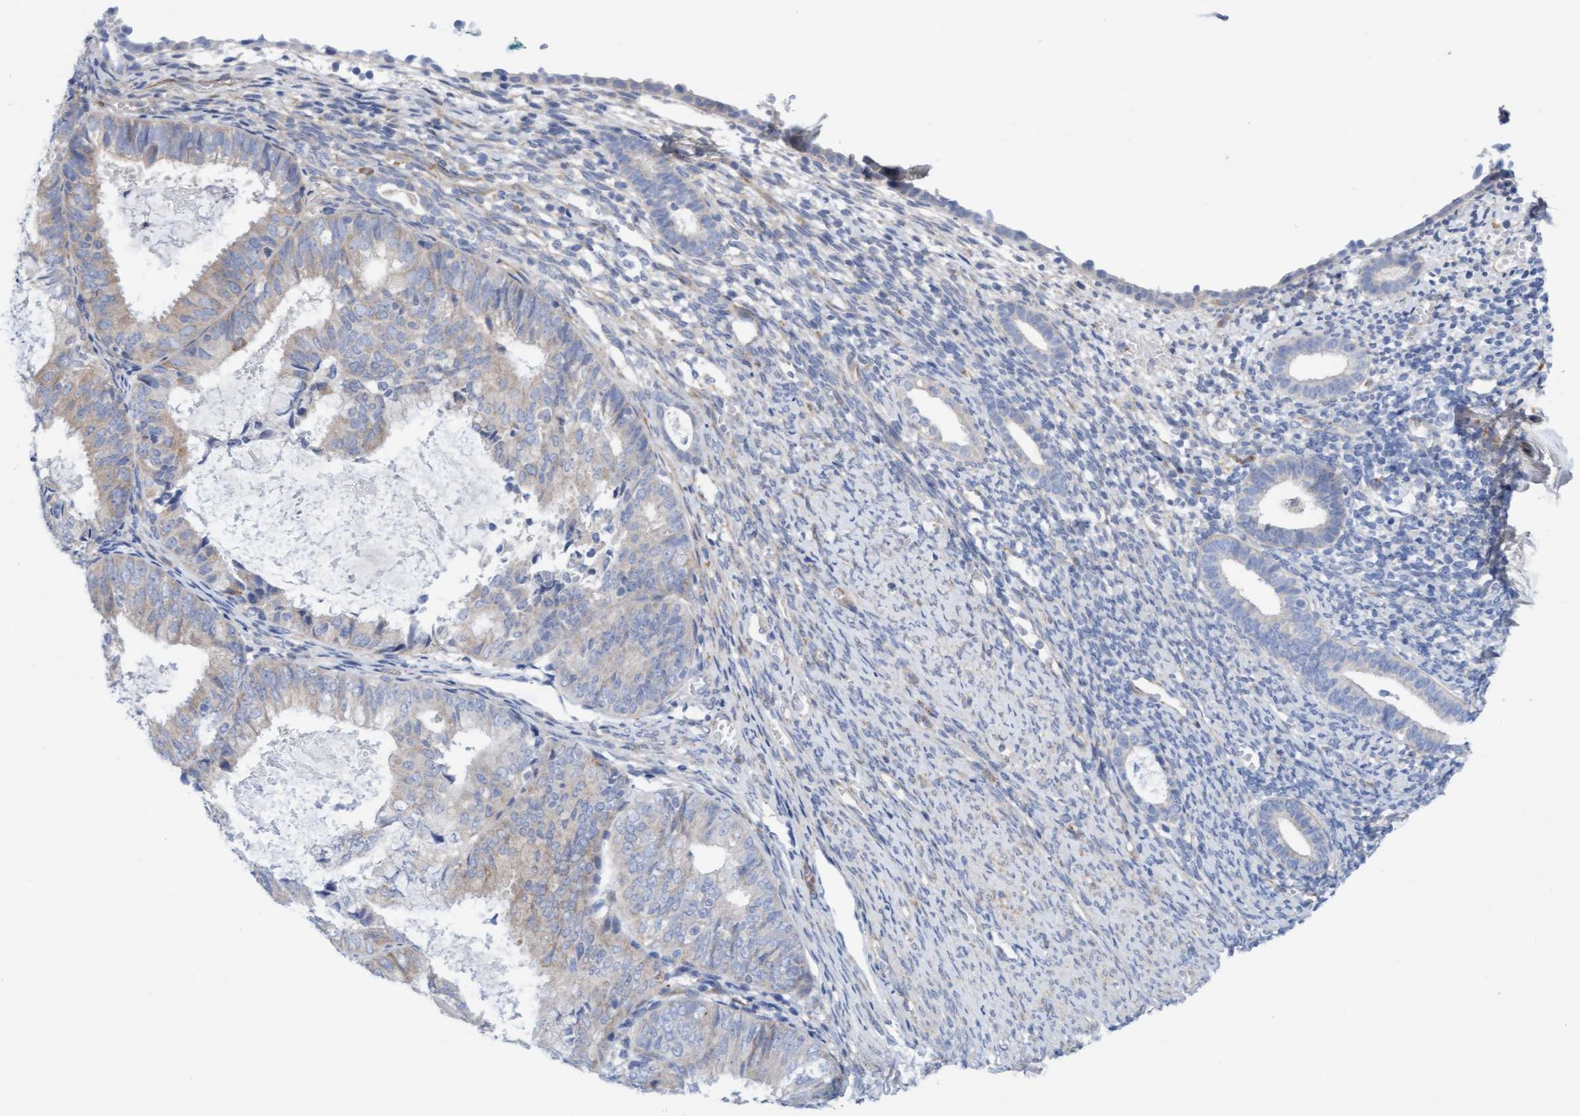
{"staining": {"intensity": "weak", "quantity": "<25%", "location": "cytoplasmic/membranous"}, "tissue": "endometrium", "cell_type": "Cells in endometrial stroma", "image_type": "normal", "snomed": [{"axis": "morphology", "description": "Normal tissue, NOS"}, {"axis": "morphology", "description": "Adenocarcinoma, NOS"}, {"axis": "topography", "description": "Endometrium"}], "caption": "DAB (3,3'-diaminobenzidine) immunohistochemical staining of unremarkable endometrium reveals no significant staining in cells in endometrial stroma.", "gene": "CDK5RAP3", "patient": {"sex": "female", "age": 57}}